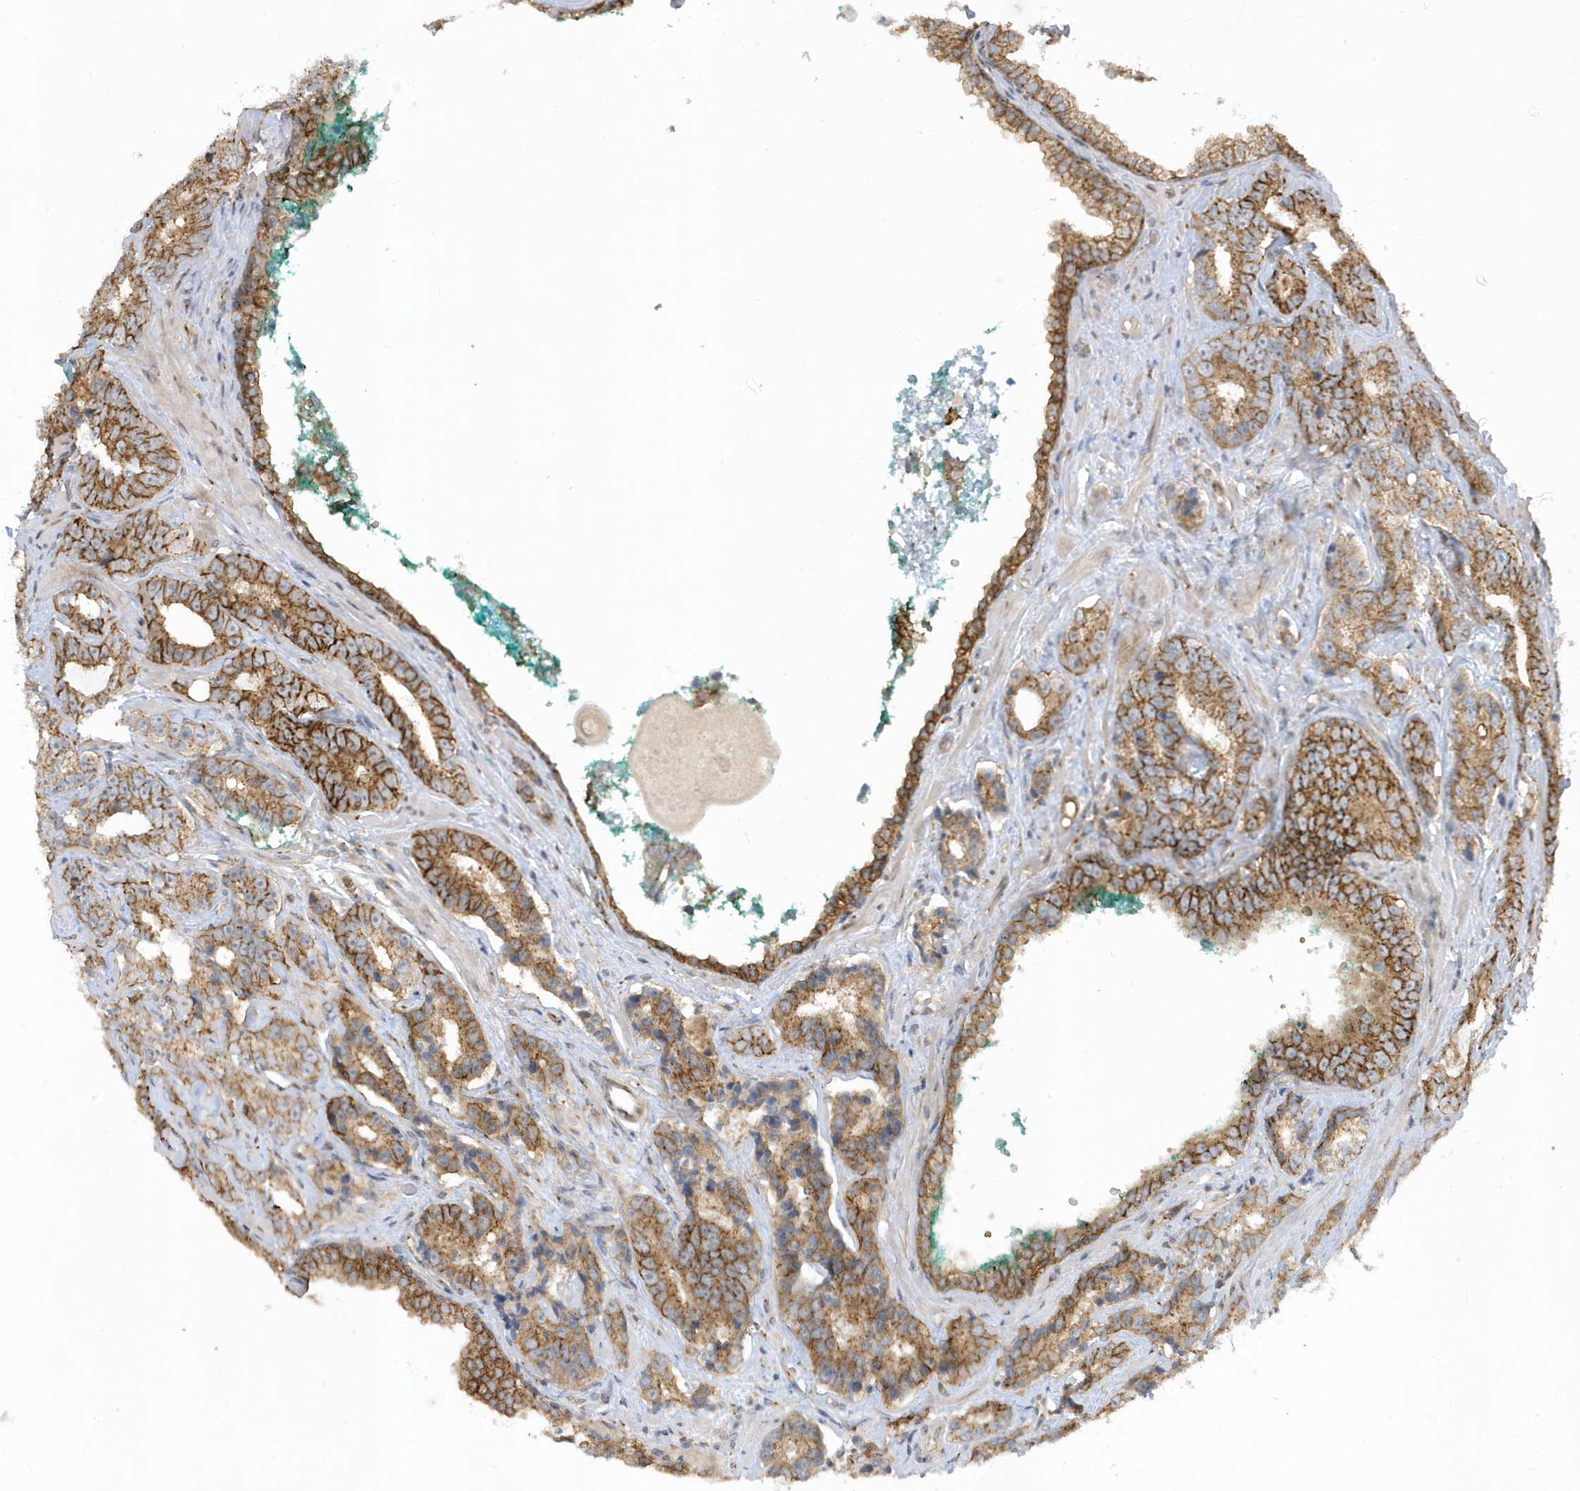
{"staining": {"intensity": "moderate", "quantity": ">75%", "location": "cytoplasmic/membranous"}, "tissue": "prostate cancer", "cell_type": "Tumor cells", "image_type": "cancer", "snomed": [{"axis": "morphology", "description": "Adenocarcinoma, High grade"}, {"axis": "topography", "description": "Prostate"}], "caption": "Prostate cancer (adenocarcinoma (high-grade)) tissue demonstrates moderate cytoplasmic/membranous staining in approximately >75% of tumor cells, visualized by immunohistochemistry.", "gene": "RPP40", "patient": {"sex": "male", "age": 62}}